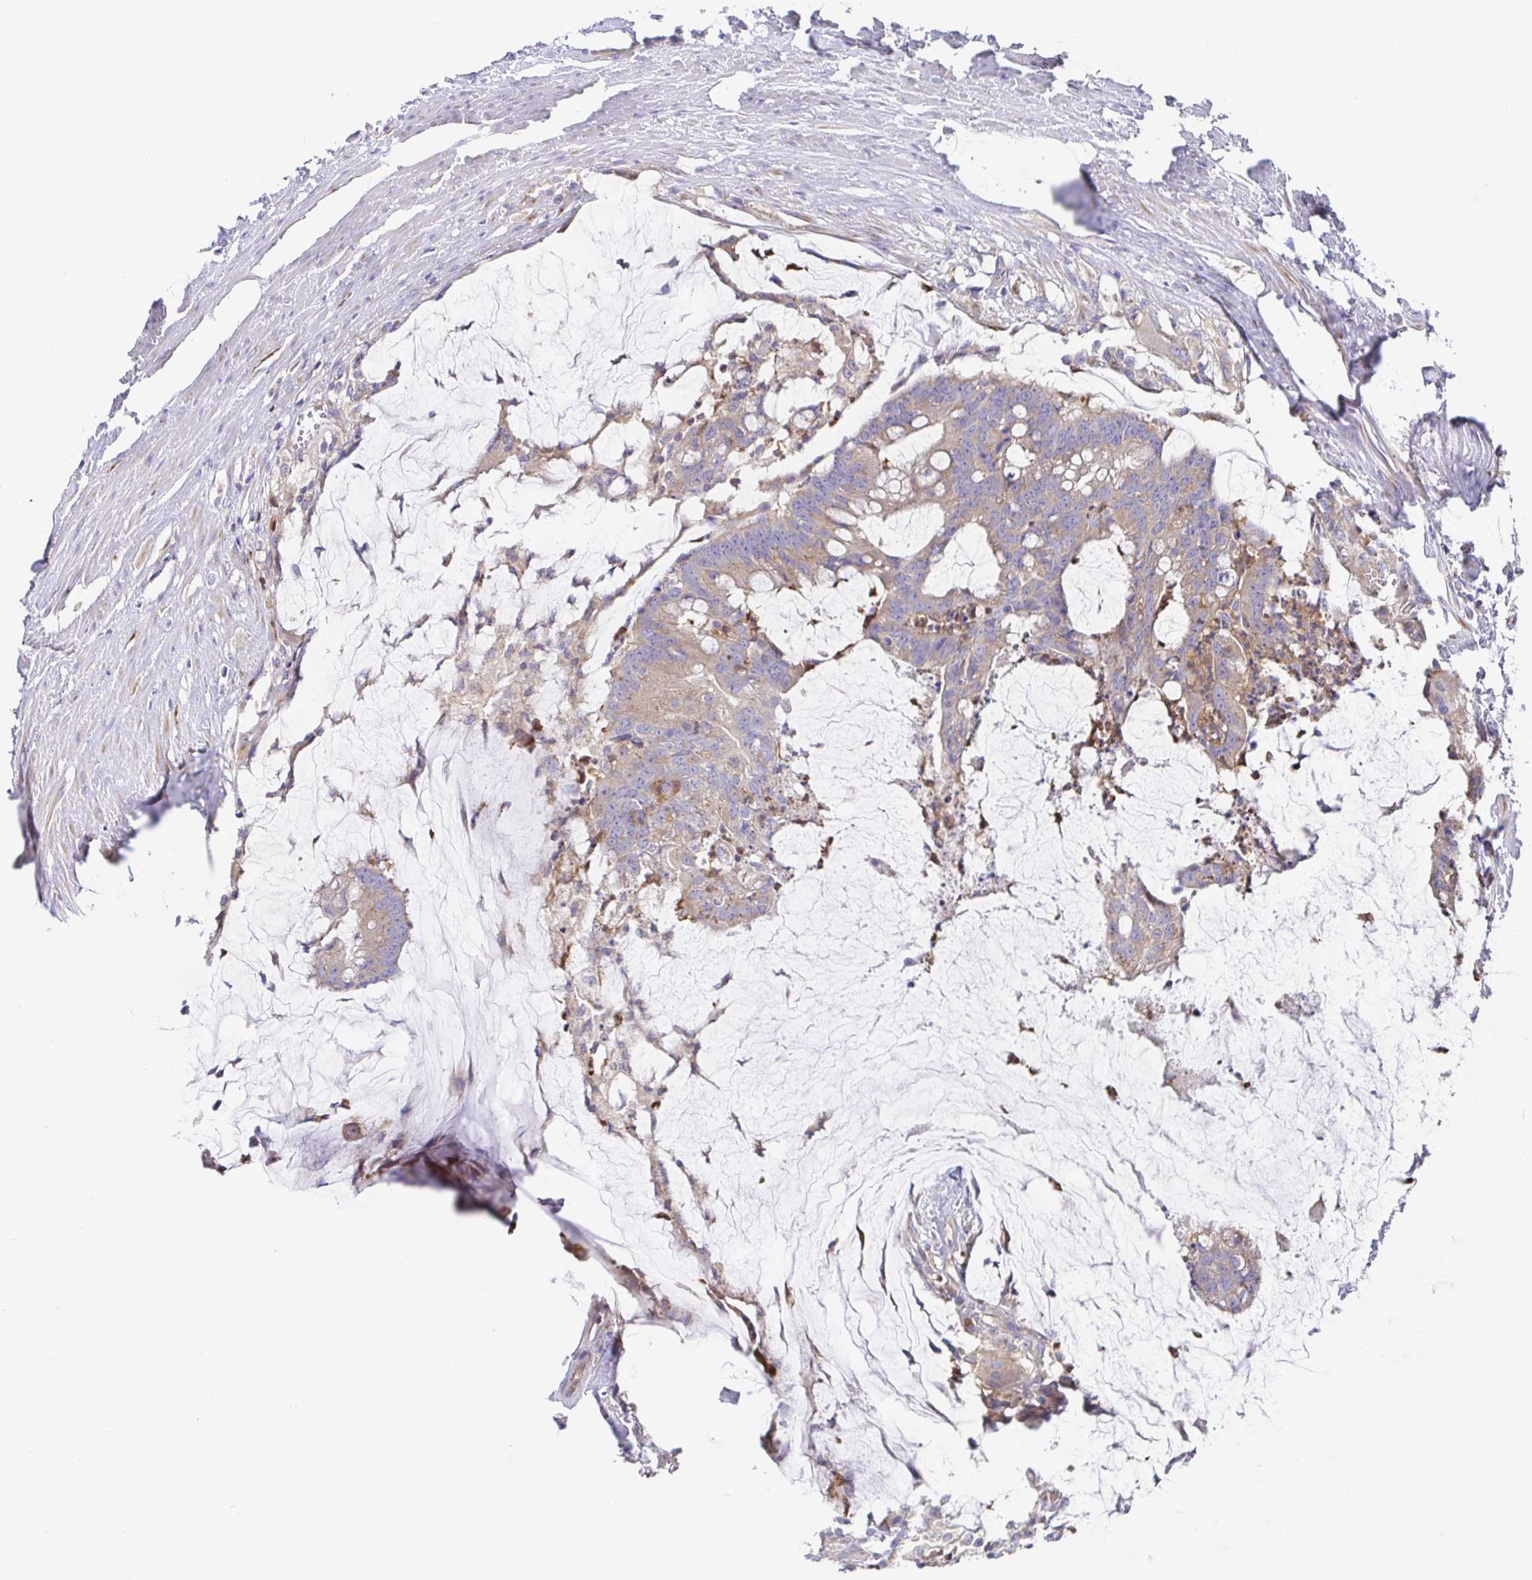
{"staining": {"intensity": "weak", "quantity": "25%-75%", "location": "cytoplasmic/membranous"}, "tissue": "colorectal cancer", "cell_type": "Tumor cells", "image_type": "cancer", "snomed": [{"axis": "morphology", "description": "Adenocarcinoma, NOS"}, {"axis": "topography", "description": "Colon"}], "caption": "High-magnification brightfield microscopy of adenocarcinoma (colorectal) stained with DAB (brown) and counterstained with hematoxylin (blue). tumor cells exhibit weak cytoplasmic/membranous staining is identified in approximately25%-75% of cells.", "gene": "GOLGA1", "patient": {"sex": "male", "age": 62}}